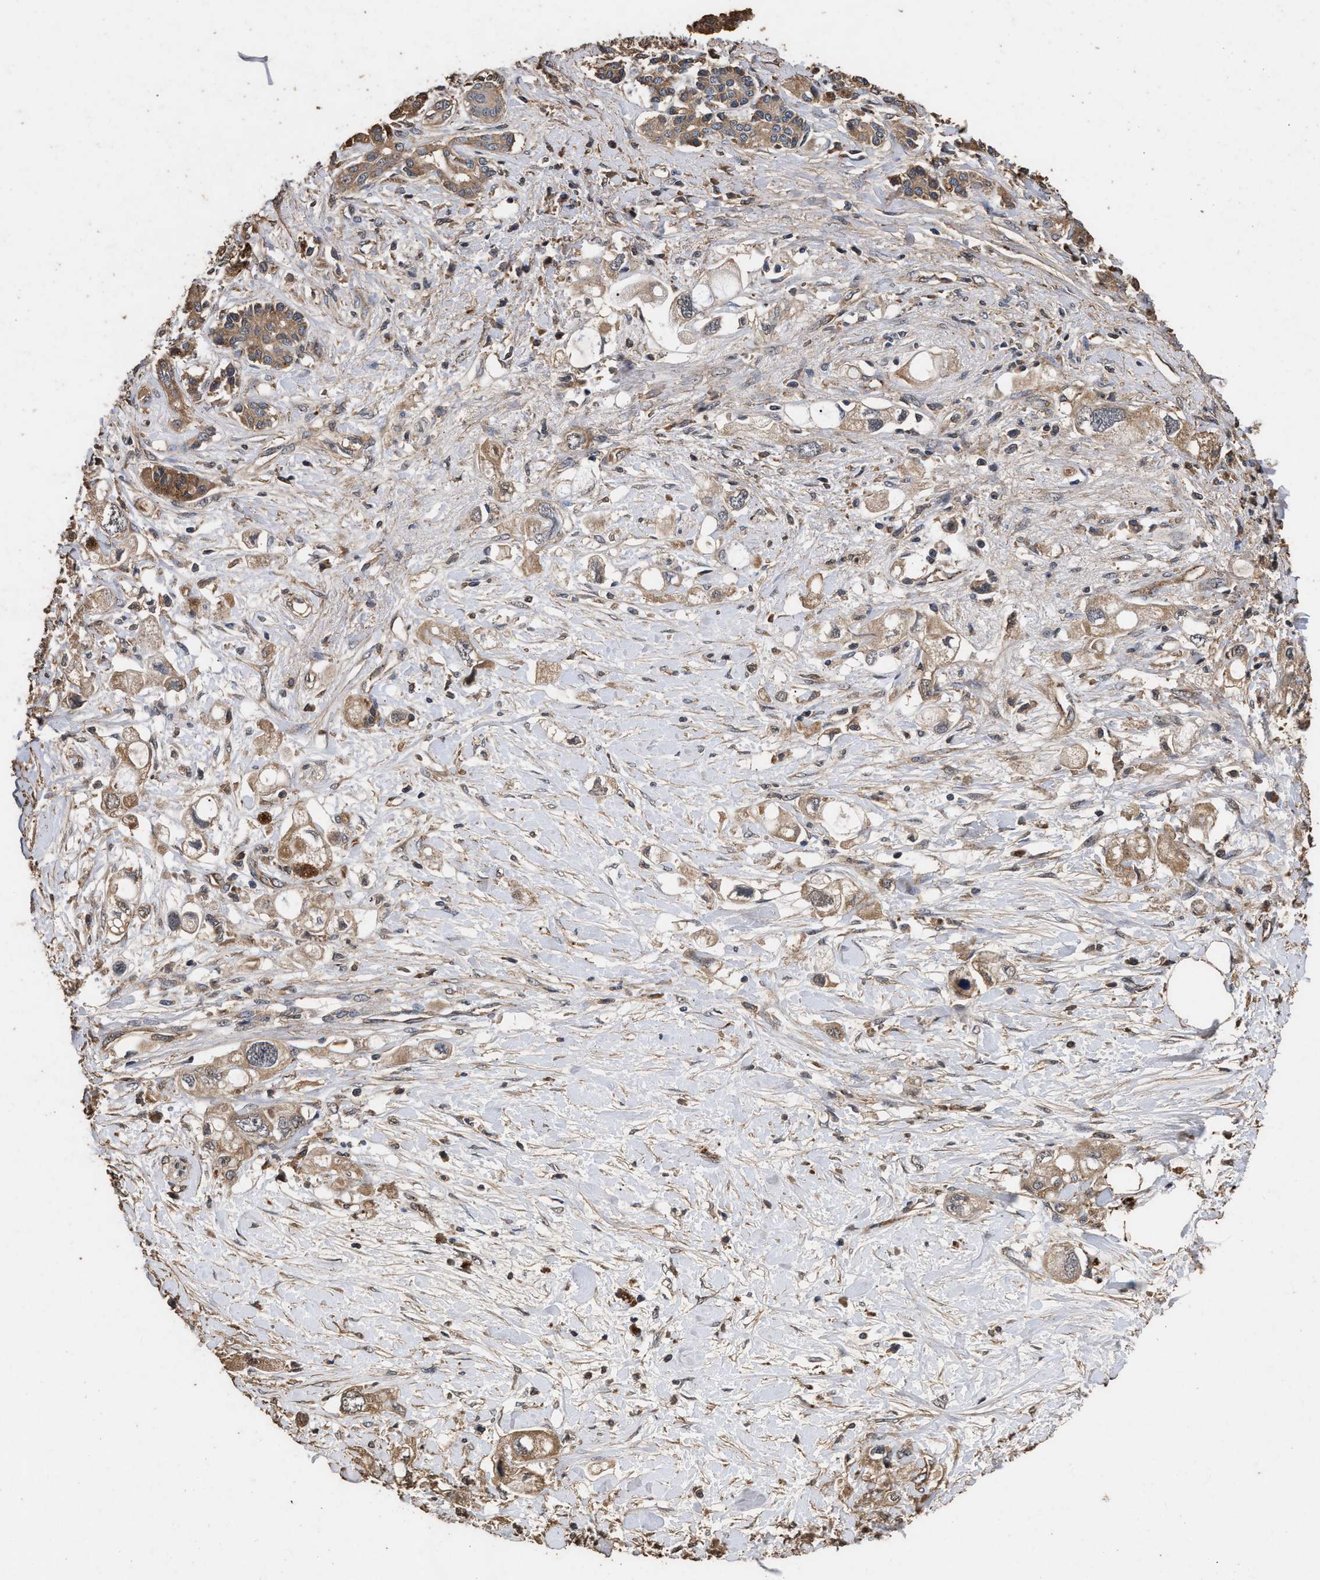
{"staining": {"intensity": "weak", "quantity": ">75%", "location": "cytoplasmic/membranous"}, "tissue": "pancreatic cancer", "cell_type": "Tumor cells", "image_type": "cancer", "snomed": [{"axis": "morphology", "description": "Adenocarcinoma, NOS"}, {"axis": "topography", "description": "Pancreas"}], "caption": "Immunohistochemical staining of human pancreatic adenocarcinoma demonstrates low levels of weak cytoplasmic/membranous protein staining in approximately >75% of tumor cells.", "gene": "KYAT1", "patient": {"sex": "female", "age": 56}}